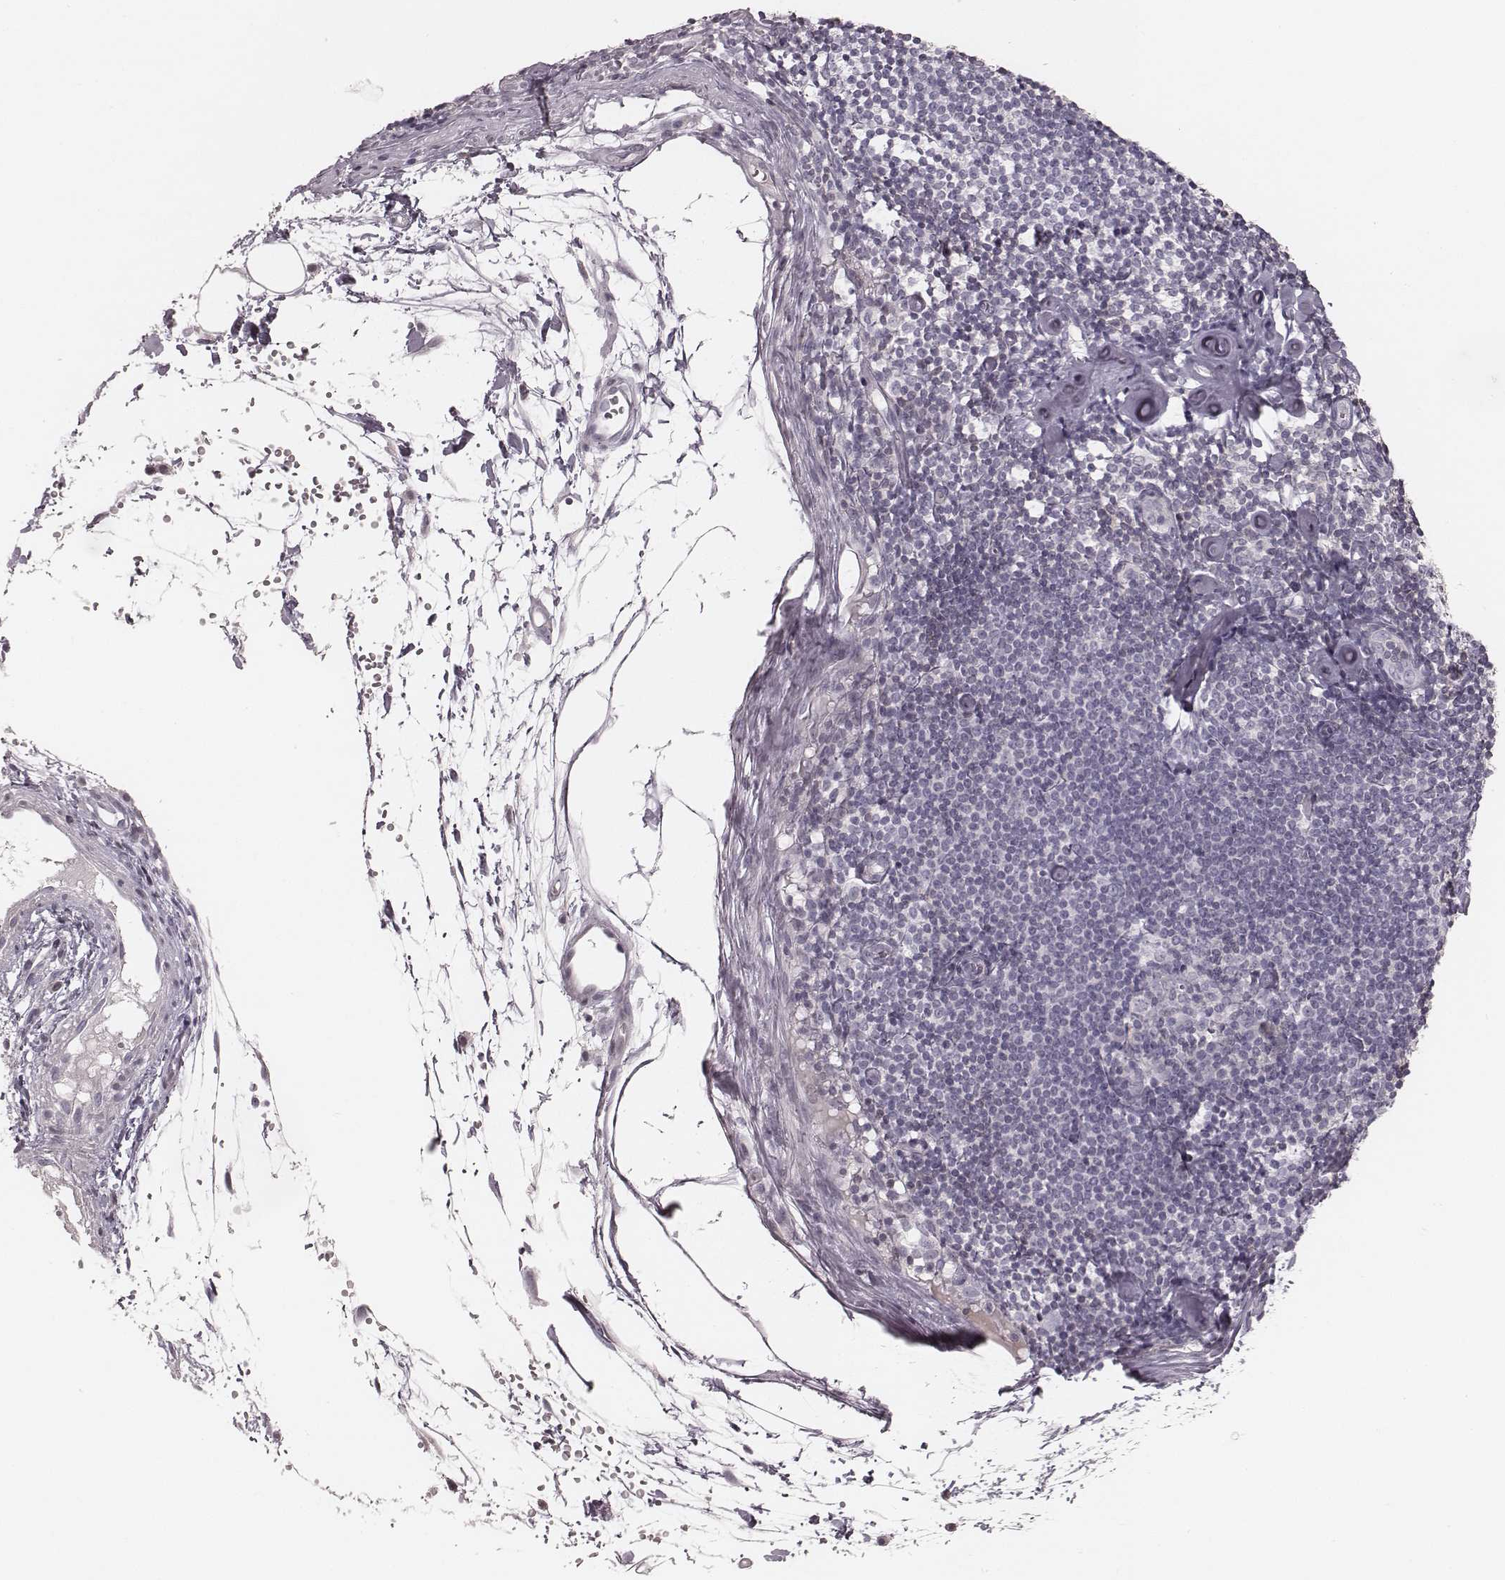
{"staining": {"intensity": "negative", "quantity": "none", "location": "none"}, "tissue": "melanoma", "cell_type": "Tumor cells", "image_type": "cancer", "snomed": [{"axis": "morphology", "description": "Malignant melanoma, Metastatic site"}, {"axis": "topography", "description": "Lymph node"}], "caption": "This is an IHC histopathology image of human malignant melanoma (metastatic site). There is no positivity in tumor cells.", "gene": "S100Z", "patient": {"sex": "female", "age": 64}}